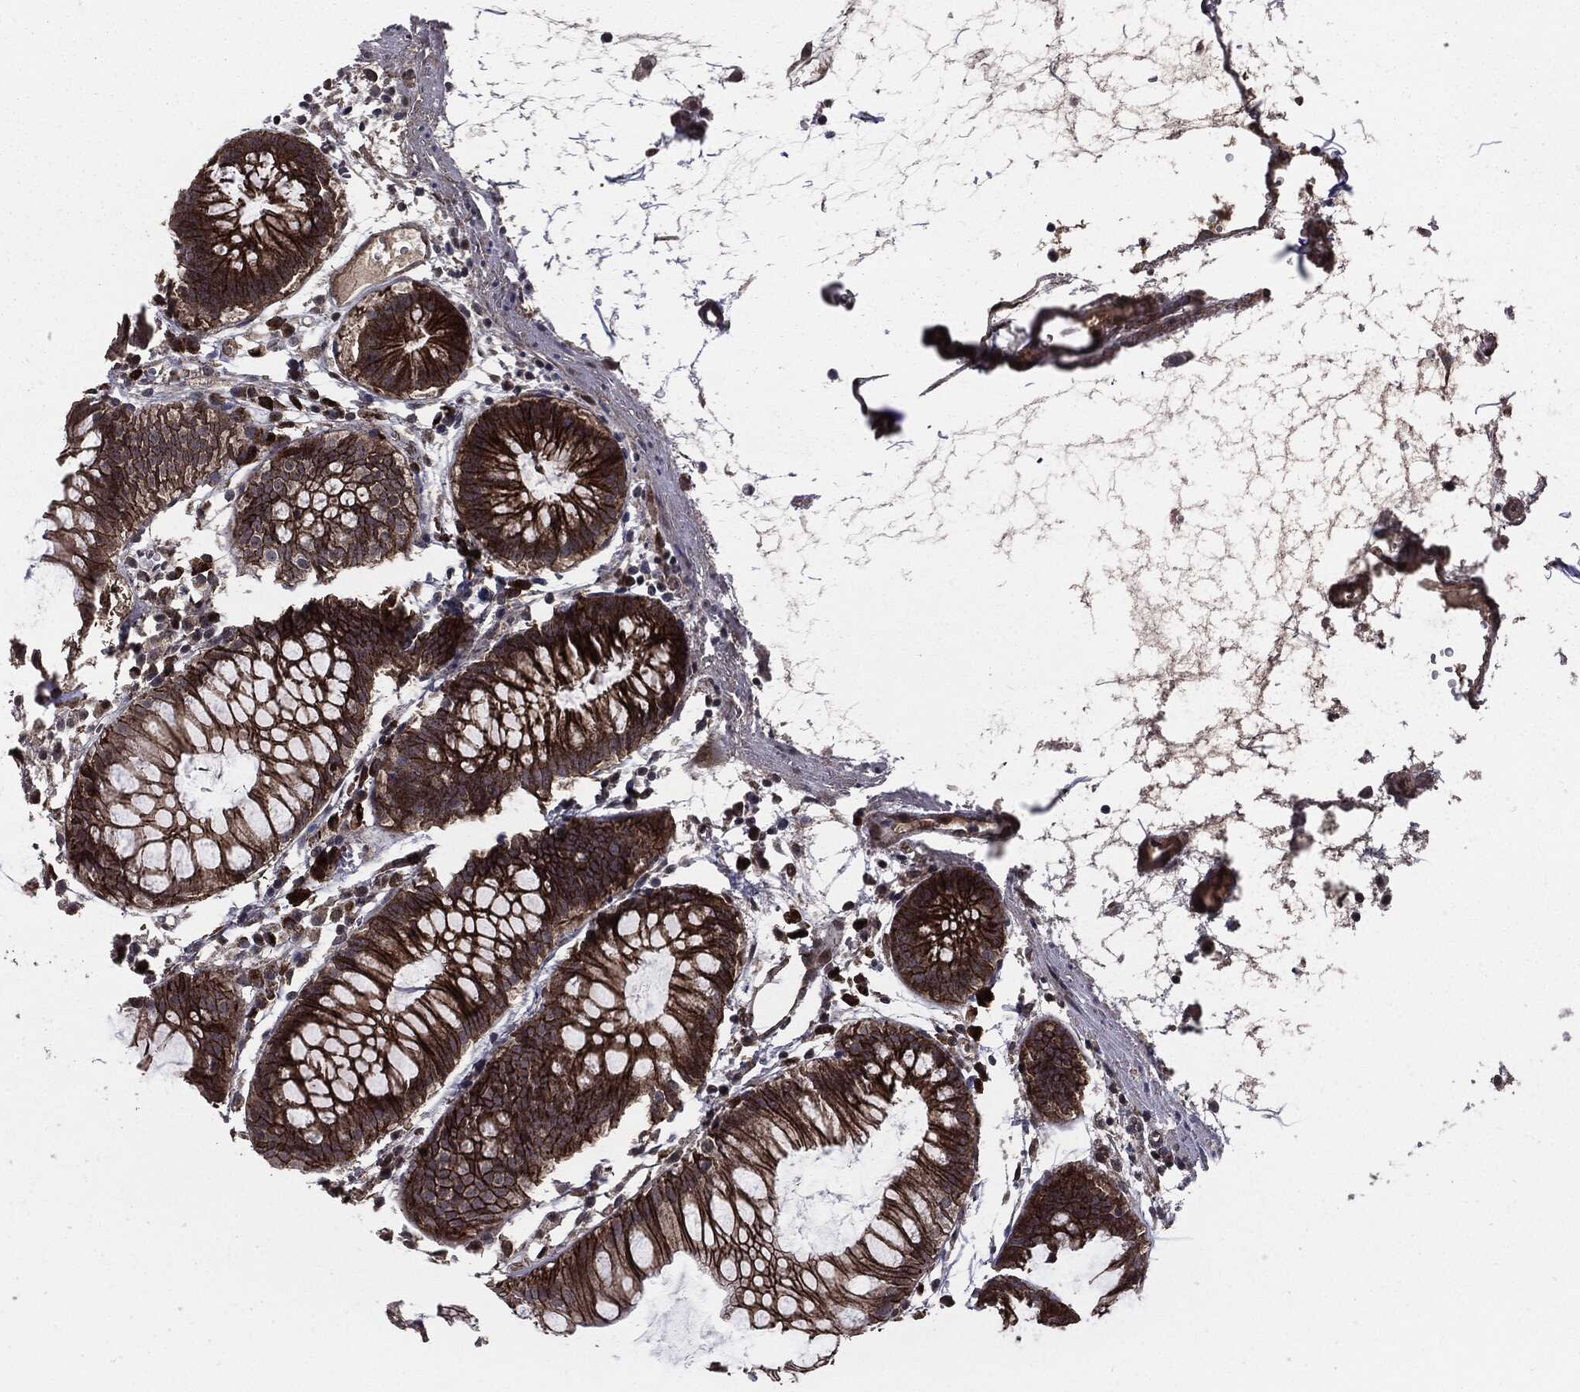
{"staining": {"intensity": "moderate", "quantity": ">75%", "location": "cytoplasmic/membranous"}, "tissue": "colon", "cell_type": "Endothelial cells", "image_type": "normal", "snomed": [{"axis": "morphology", "description": "Normal tissue, NOS"}, {"axis": "morphology", "description": "Adenocarcinoma, NOS"}, {"axis": "topography", "description": "Colon"}], "caption": "A brown stain highlights moderate cytoplasmic/membranous expression of a protein in endothelial cells of benign colon. The staining is performed using DAB (3,3'-diaminobenzidine) brown chromogen to label protein expression. The nuclei are counter-stained blue using hematoxylin.", "gene": "PTPA", "patient": {"sex": "male", "age": 65}}